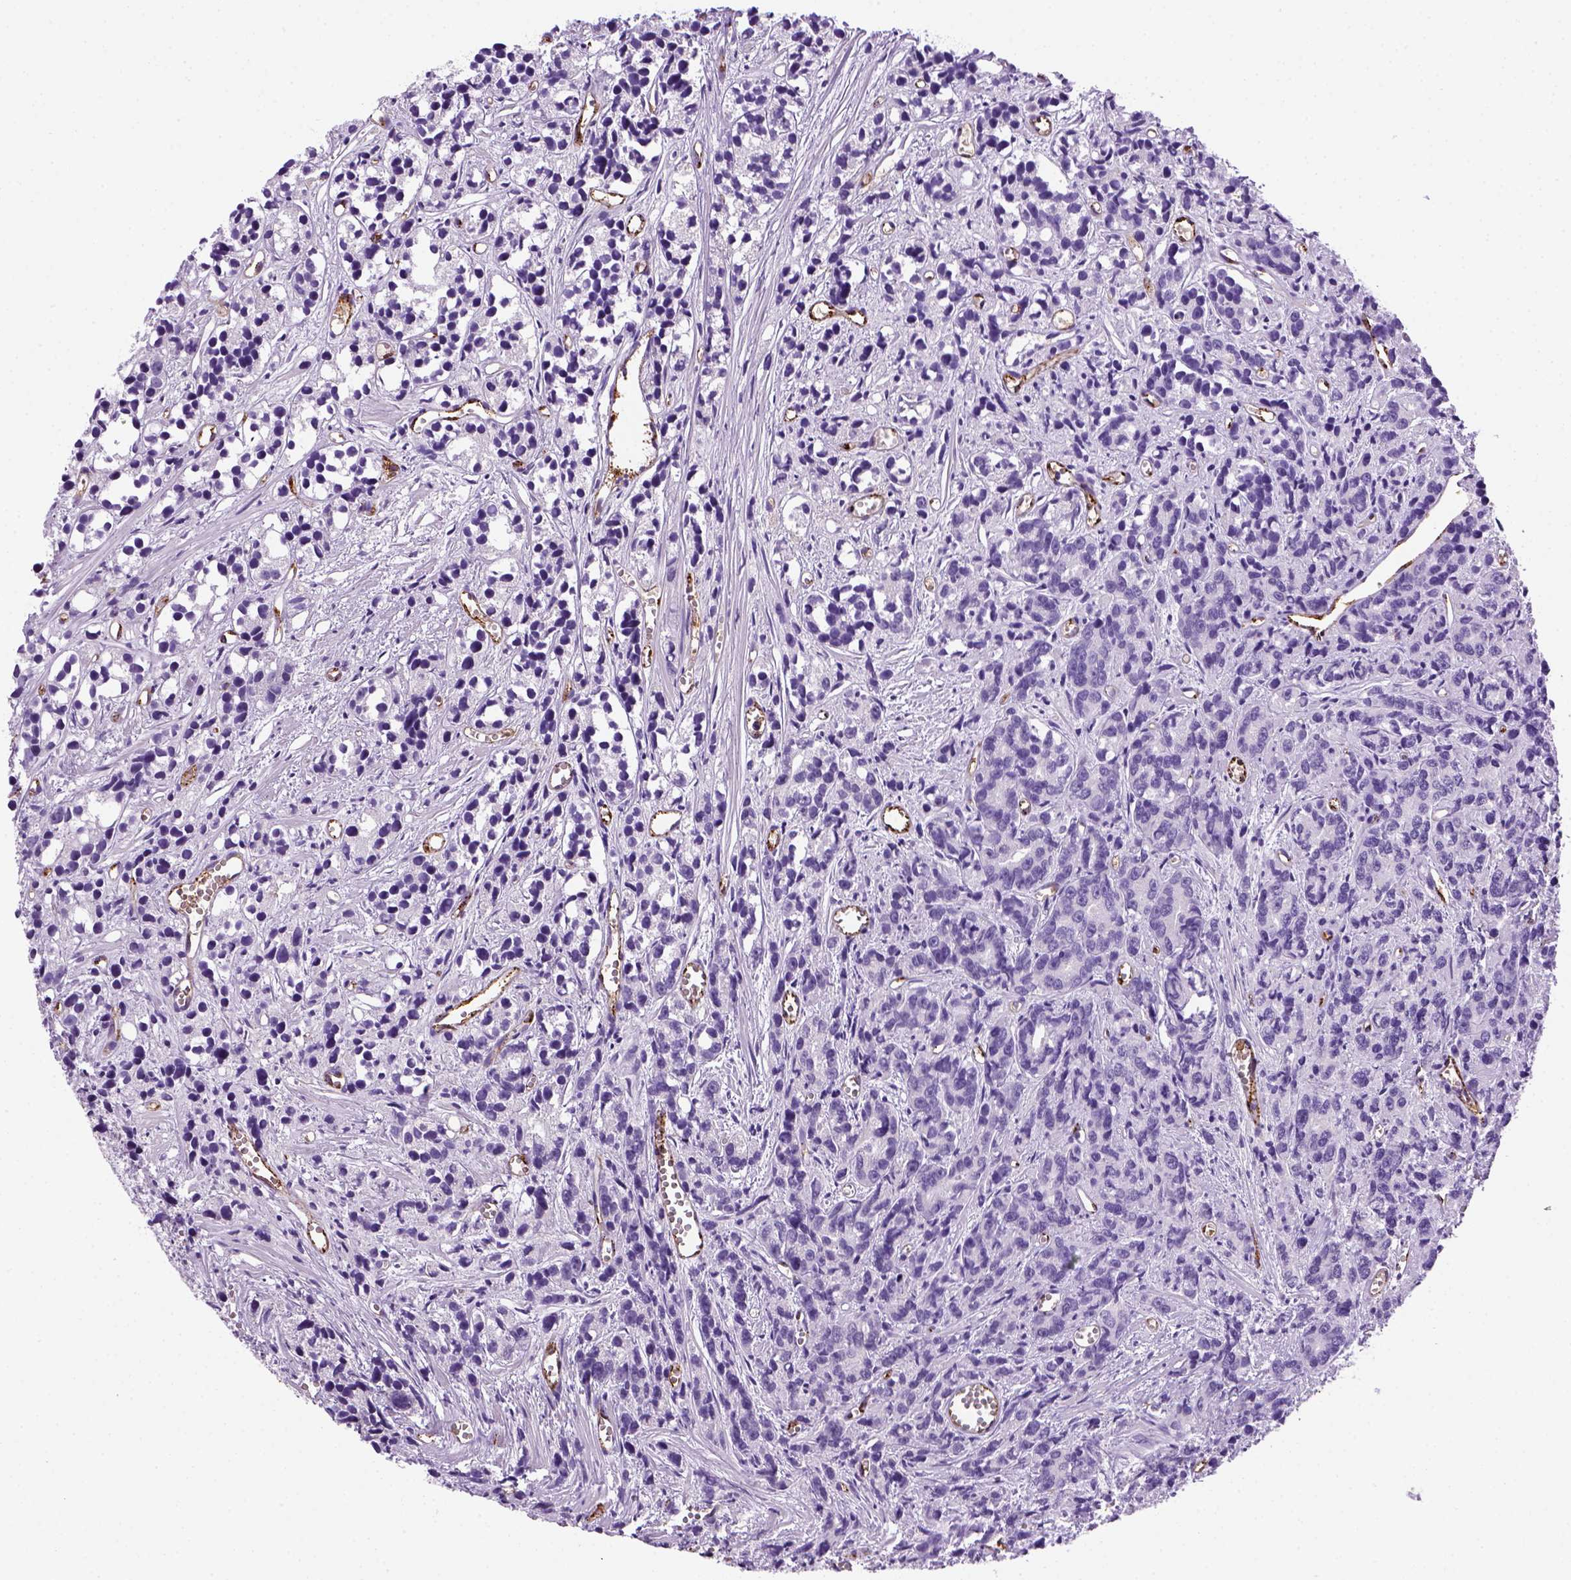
{"staining": {"intensity": "negative", "quantity": "none", "location": "none"}, "tissue": "prostate cancer", "cell_type": "Tumor cells", "image_type": "cancer", "snomed": [{"axis": "morphology", "description": "Adenocarcinoma, High grade"}, {"axis": "topography", "description": "Prostate"}], "caption": "A high-resolution histopathology image shows immunohistochemistry (IHC) staining of prostate cancer (adenocarcinoma (high-grade)), which demonstrates no significant positivity in tumor cells.", "gene": "VWF", "patient": {"sex": "male", "age": 77}}